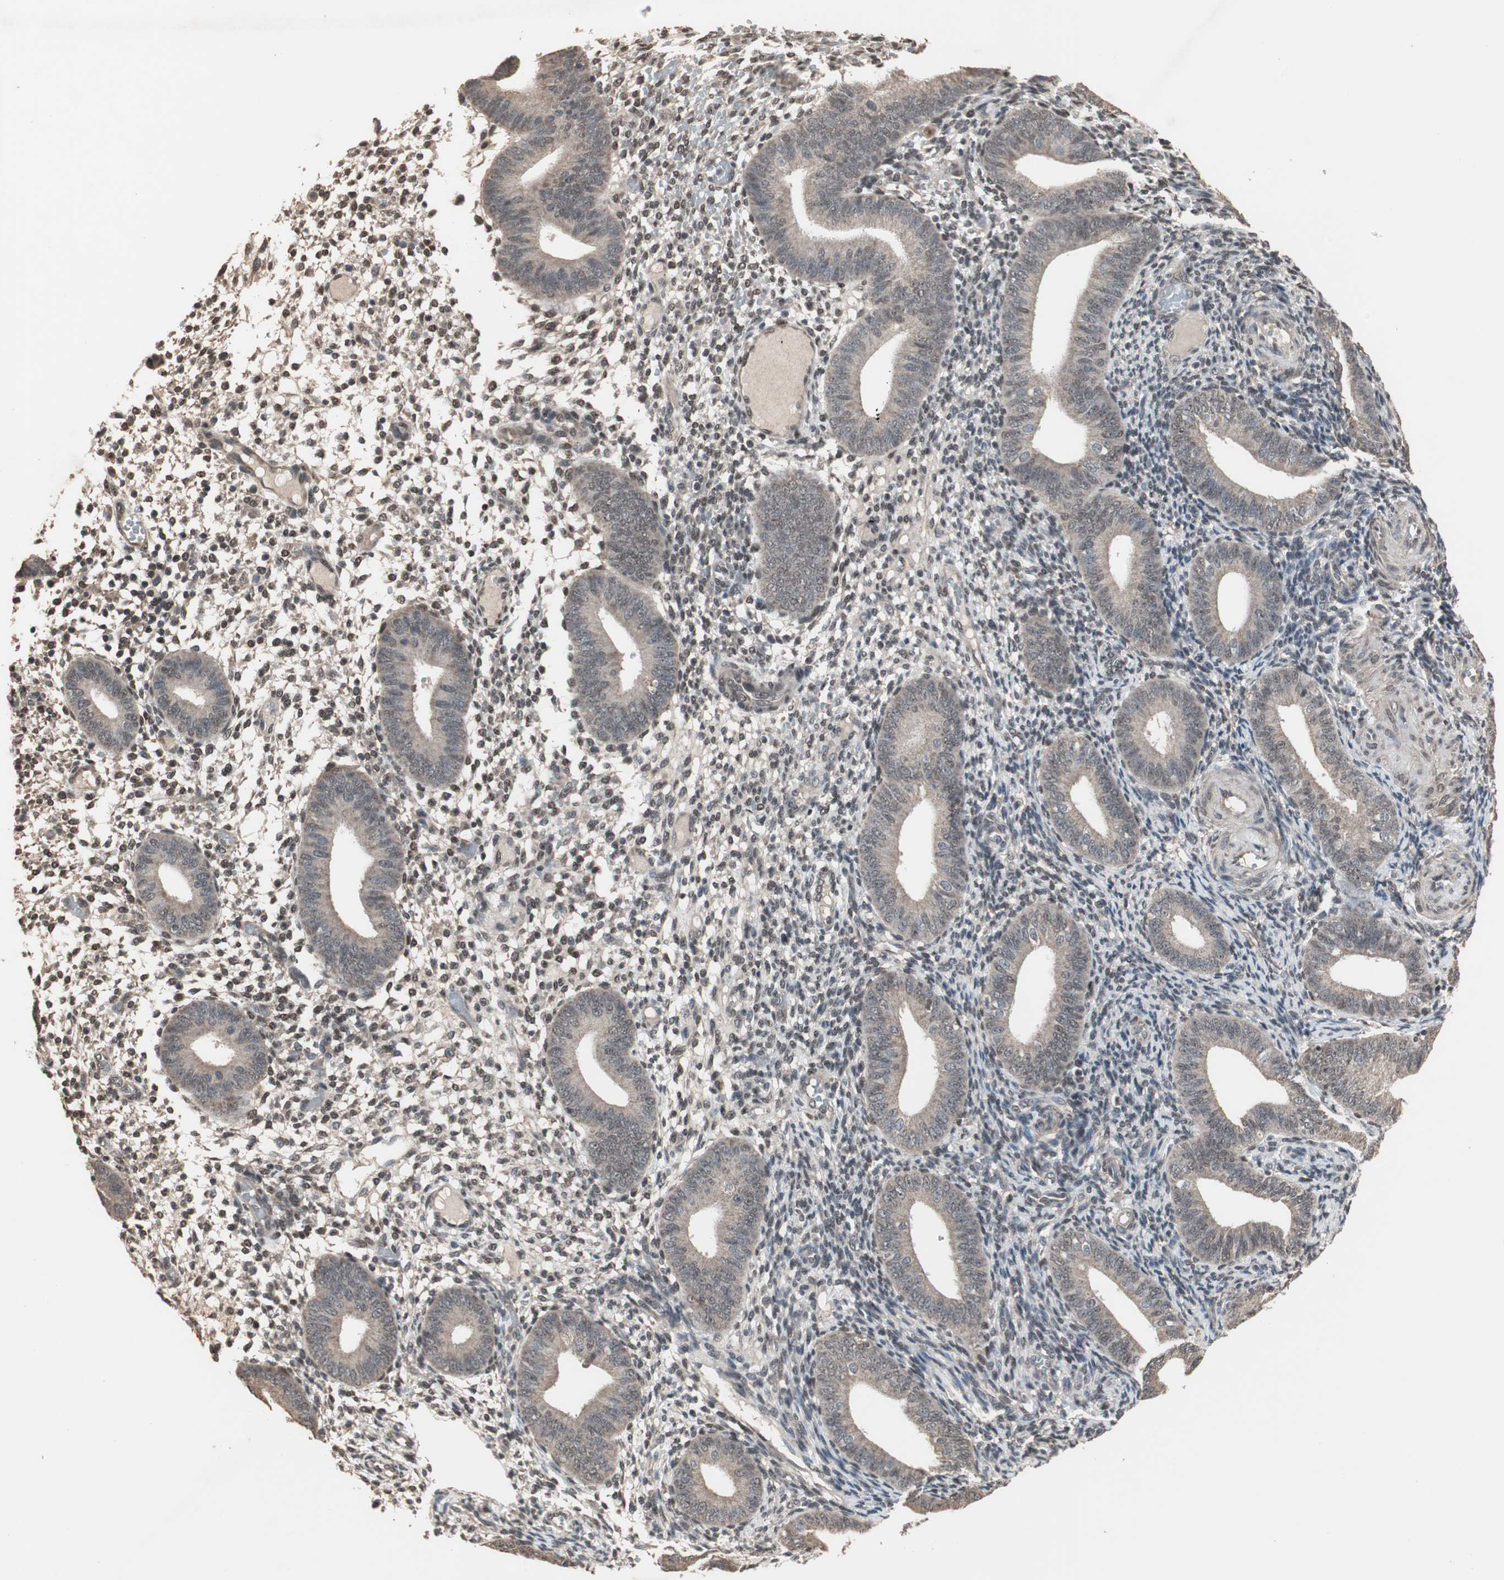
{"staining": {"intensity": "moderate", "quantity": "25%-75%", "location": "nuclear"}, "tissue": "endometrium", "cell_type": "Cells in endometrial stroma", "image_type": "normal", "snomed": [{"axis": "morphology", "description": "Normal tissue, NOS"}, {"axis": "topography", "description": "Endometrium"}], "caption": "High-magnification brightfield microscopy of normal endometrium stained with DAB (3,3'-diaminobenzidine) (brown) and counterstained with hematoxylin (blue). cells in endometrial stroma exhibit moderate nuclear positivity is identified in about25%-75% of cells. The staining was performed using DAB, with brown indicating positive protein expression. Nuclei are stained blue with hematoxylin.", "gene": "ZHX2", "patient": {"sex": "female", "age": 42}}